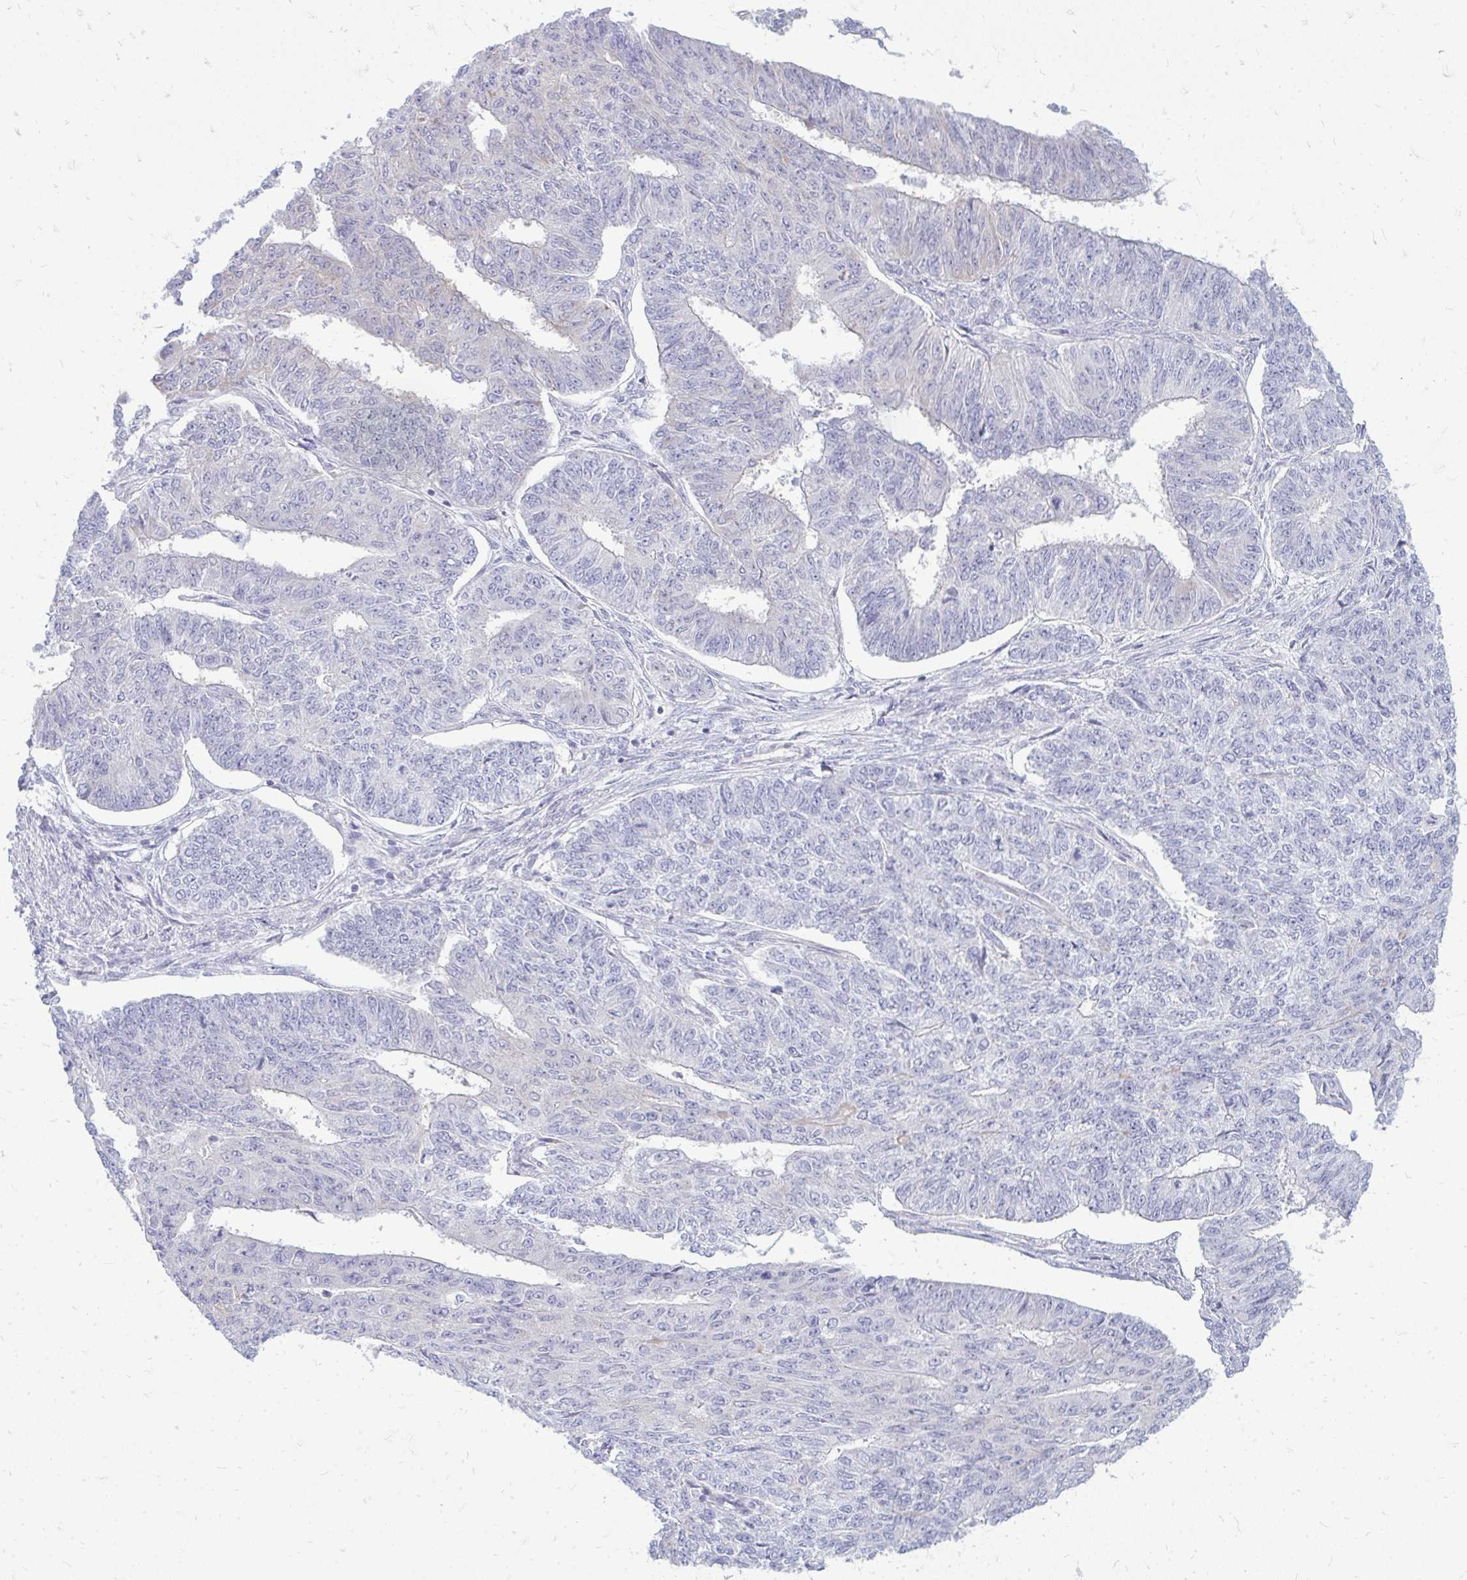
{"staining": {"intensity": "negative", "quantity": "none", "location": "none"}, "tissue": "endometrial cancer", "cell_type": "Tumor cells", "image_type": "cancer", "snomed": [{"axis": "morphology", "description": "Adenocarcinoma, NOS"}, {"axis": "topography", "description": "Endometrium"}], "caption": "Protein analysis of endometrial cancer demonstrates no significant expression in tumor cells.", "gene": "TSPEAR", "patient": {"sex": "female", "age": 32}}